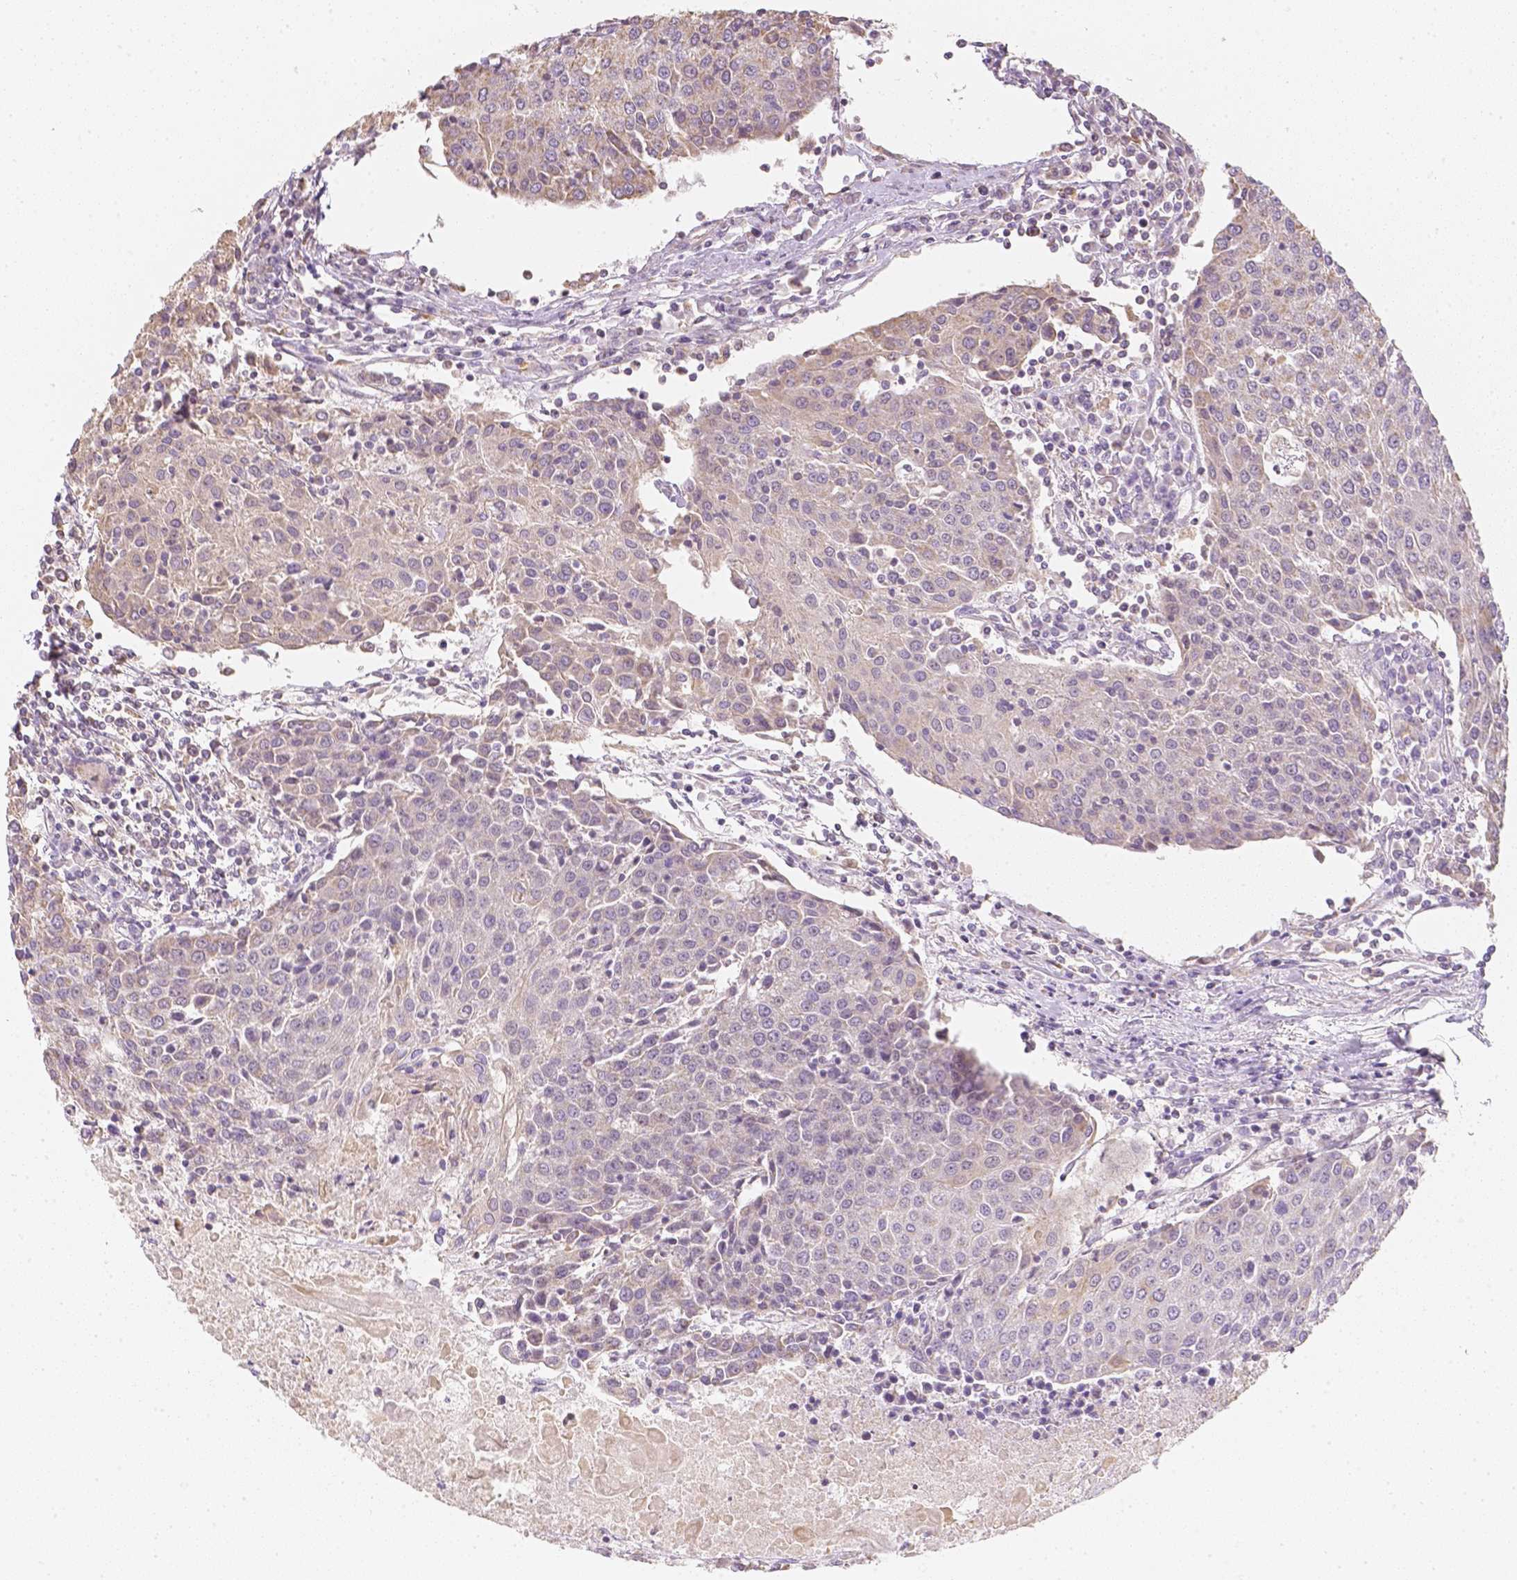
{"staining": {"intensity": "weak", "quantity": ">75%", "location": "cytoplasmic/membranous"}, "tissue": "urothelial cancer", "cell_type": "Tumor cells", "image_type": "cancer", "snomed": [{"axis": "morphology", "description": "Urothelial carcinoma, High grade"}, {"axis": "topography", "description": "Urinary bladder"}], "caption": "DAB immunohistochemical staining of urothelial cancer shows weak cytoplasmic/membranous protein positivity in approximately >75% of tumor cells. The protein is stained brown, and the nuclei are stained in blue (DAB (3,3'-diaminobenzidine) IHC with brightfield microscopy, high magnification).", "gene": "NVL", "patient": {"sex": "female", "age": 85}}